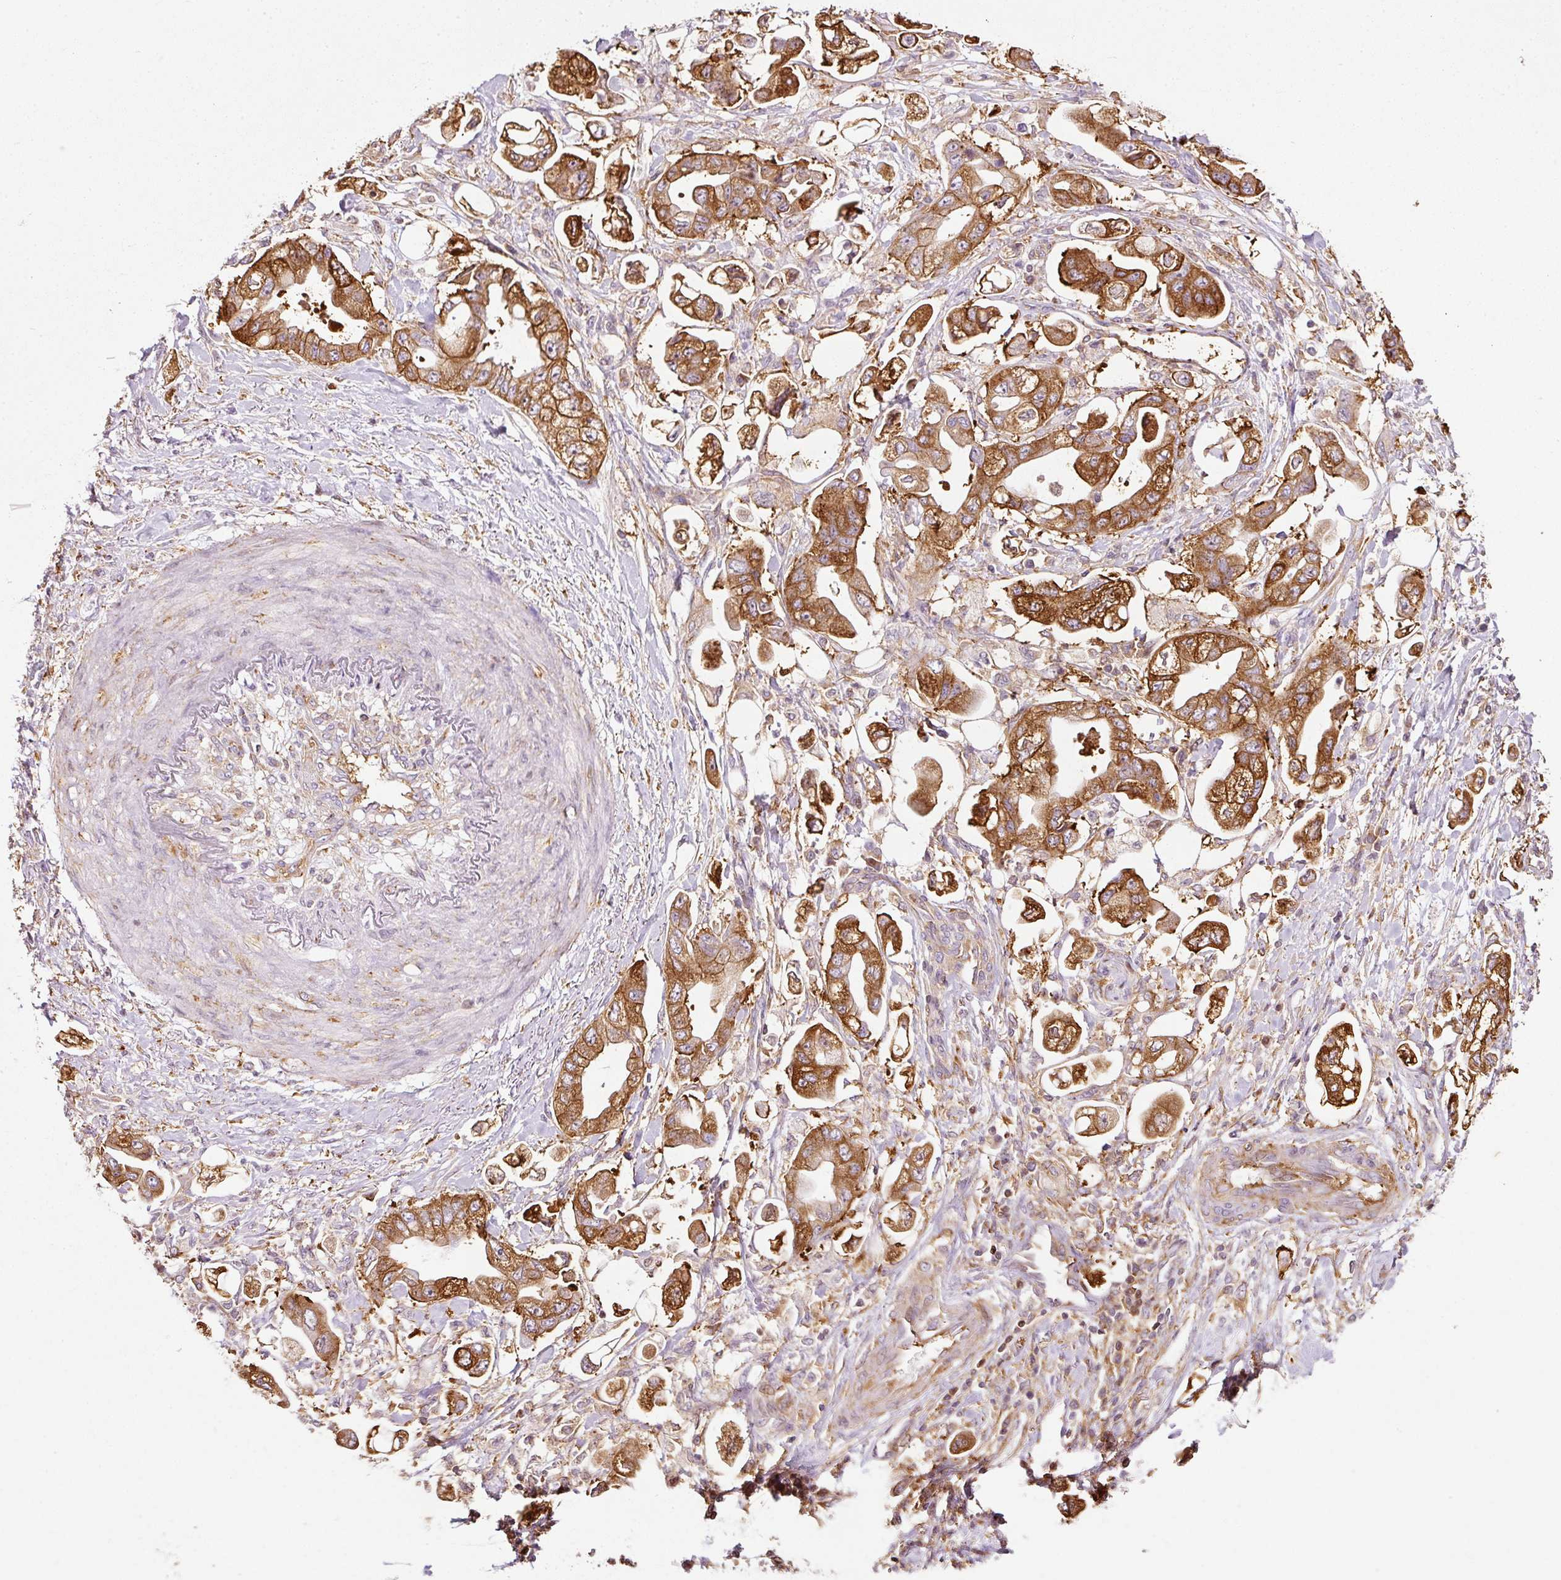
{"staining": {"intensity": "strong", "quantity": ">75%", "location": "cytoplasmic/membranous"}, "tissue": "stomach cancer", "cell_type": "Tumor cells", "image_type": "cancer", "snomed": [{"axis": "morphology", "description": "Adenocarcinoma, NOS"}, {"axis": "topography", "description": "Stomach"}], "caption": "High-magnification brightfield microscopy of stomach adenocarcinoma stained with DAB (brown) and counterstained with hematoxylin (blue). tumor cells exhibit strong cytoplasmic/membranous positivity is identified in about>75% of cells. Using DAB (brown) and hematoxylin (blue) stains, captured at high magnification using brightfield microscopy.", "gene": "SCNM1", "patient": {"sex": "male", "age": 62}}